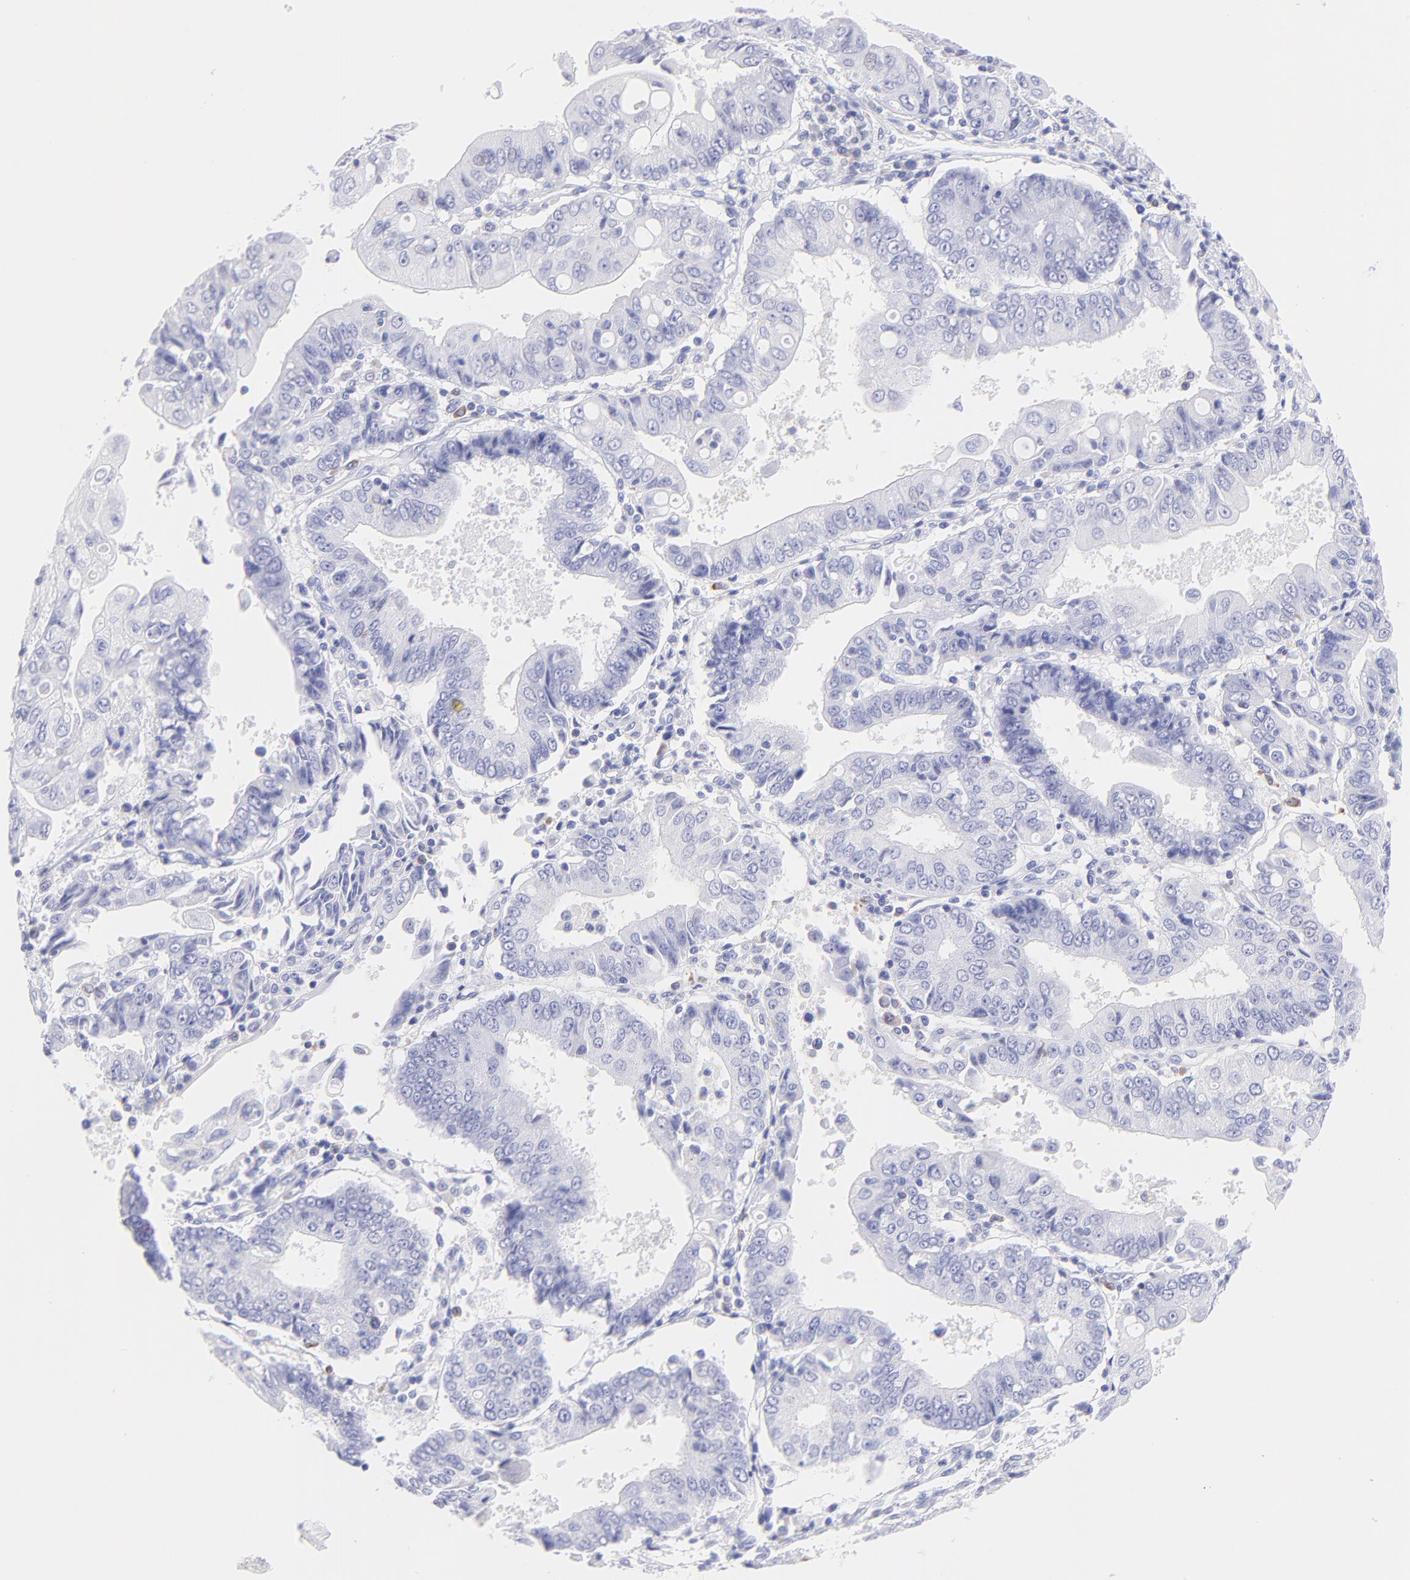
{"staining": {"intensity": "negative", "quantity": "none", "location": "none"}, "tissue": "endometrial cancer", "cell_type": "Tumor cells", "image_type": "cancer", "snomed": [{"axis": "morphology", "description": "Adenocarcinoma, NOS"}, {"axis": "topography", "description": "Endometrium"}], "caption": "Endometrial adenocarcinoma was stained to show a protein in brown. There is no significant expression in tumor cells.", "gene": "IRAG2", "patient": {"sex": "female", "age": 75}}